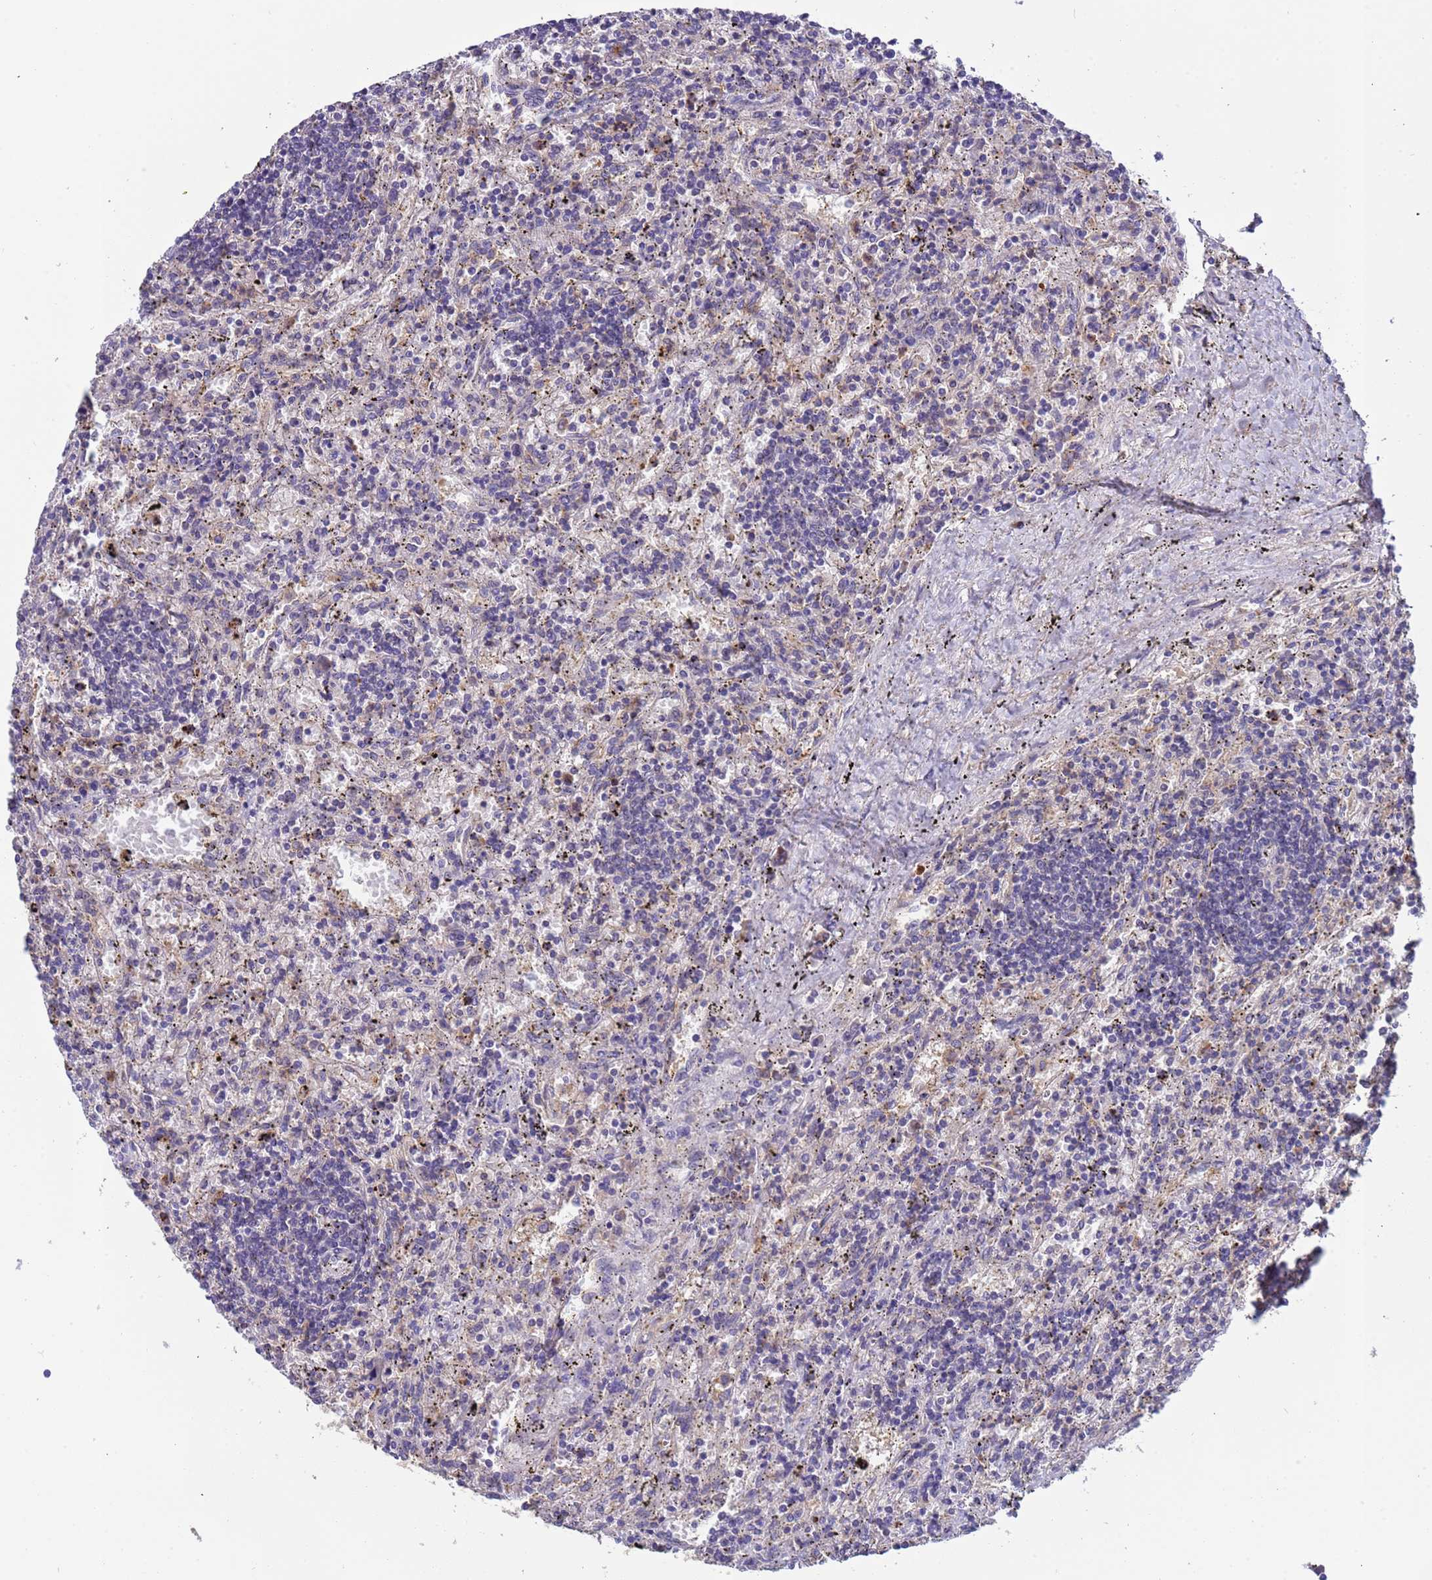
{"staining": {"intensity": "negative", "quantity": "none", "location": "none"}, "tissue": "lymphoma", "cell_type": "Tumor cells", "image_type": "cancer", "snomed": [{"axis": "morphology", "description": "Malignant lymphoma, non-Hodgkin's type, Low grade"}, {"axis": "topography", "description": "Spleen"}], "caption": "DAB (3,3'-diaminobenzidine) immunohistochemical staining of human lymphoma shows no significant expression in tumor cells. (DAB IHC, high magnification).", "gene": "ZNF248", "patient": {"sex": "male", "age": 76}}